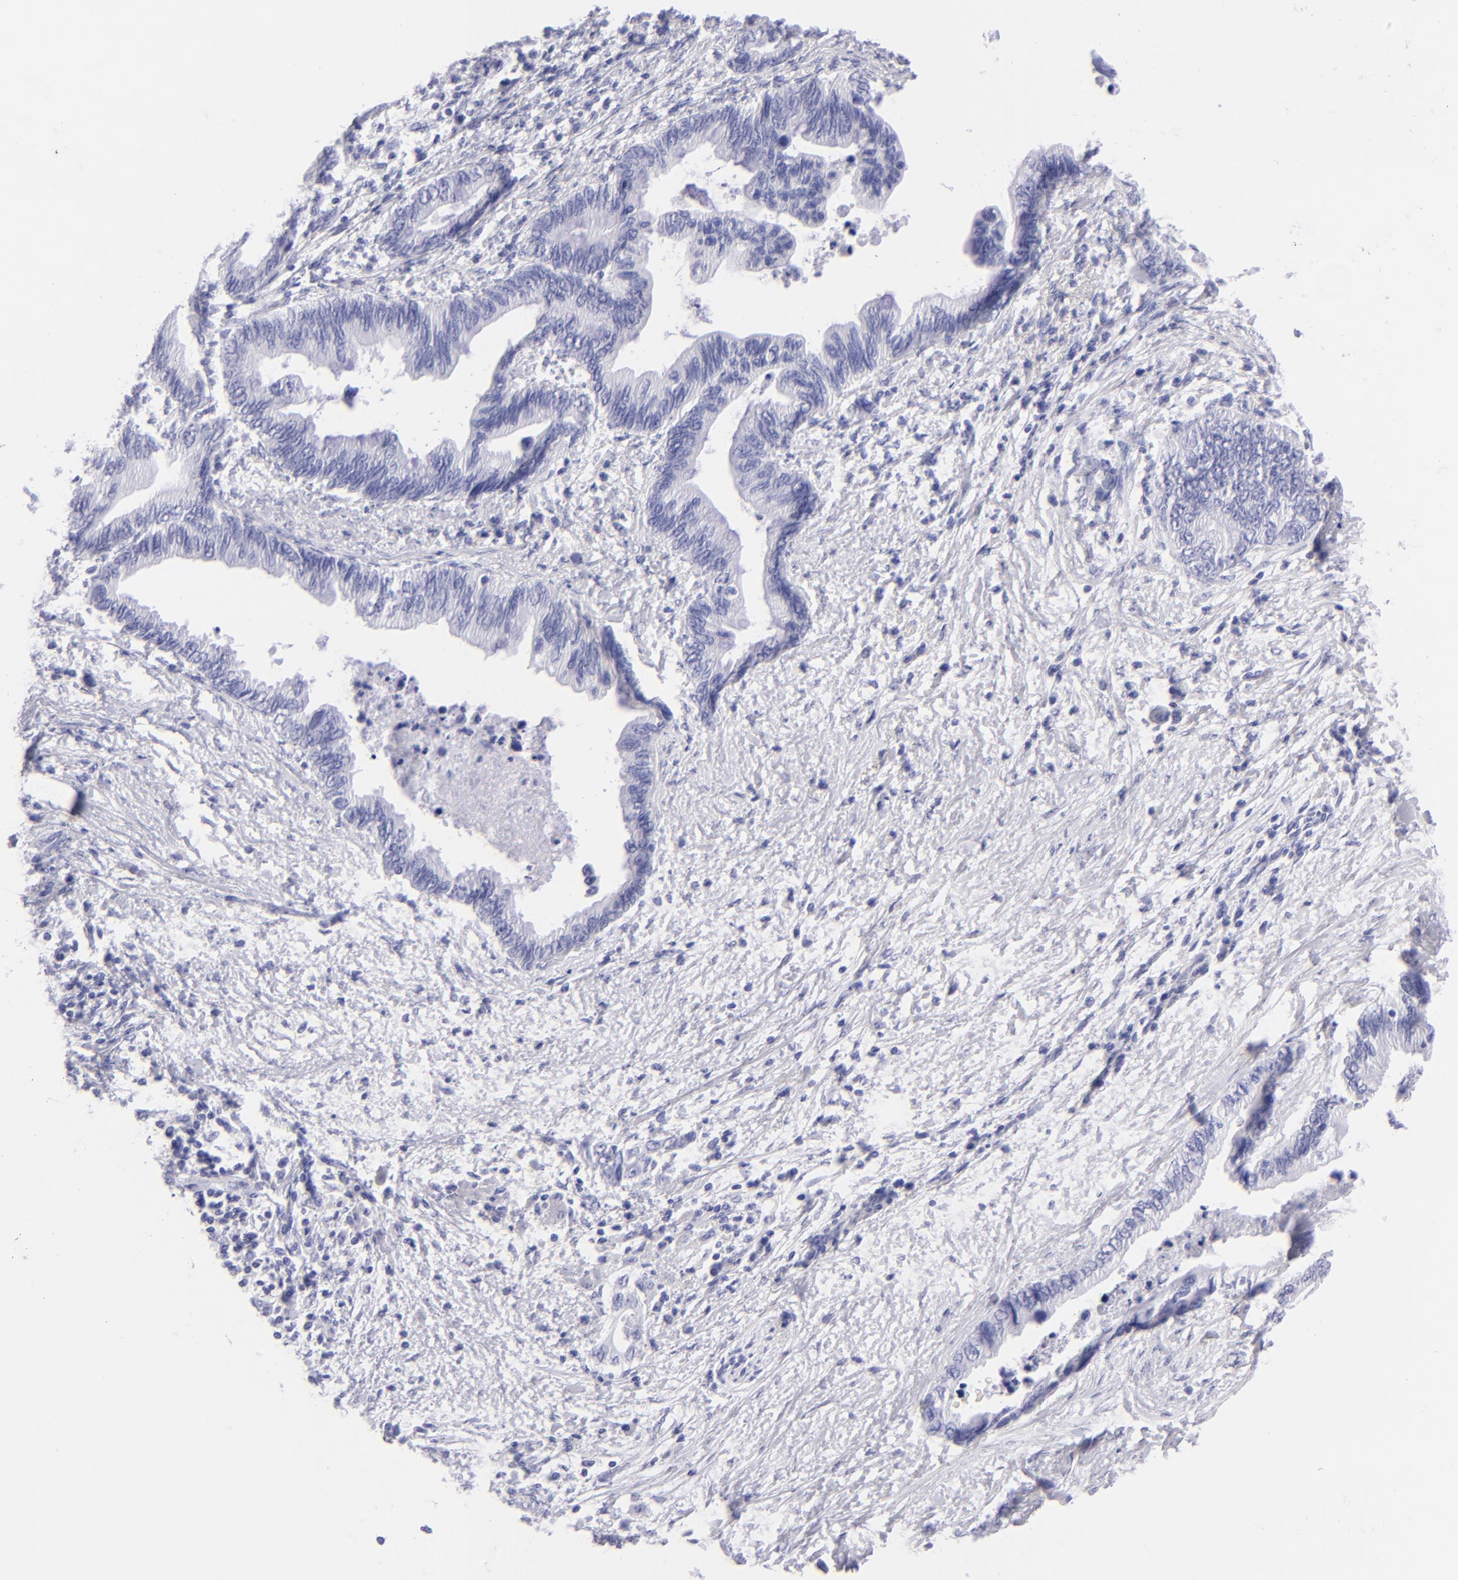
{"staining": {"intensity": "negative", "quantity": "none", "location": "none"}, "tissue": "pancreatic cancer", "cell_type": "Tumor cells", "image_type": "cancer", "snomed": [{"axis": "morphology", "description": "Adenocarcinoma, NOS"}, {"axis": "topography", "description": "Pancreas"}], "caption": "Immunohistochemistry (IHC) of adenocarcinoma (pancreatic) shows no expression in tumor cells. The staining is performed using DAB brown chromogen with nuclei counter-stained in using hematoxylin.", "gene": "SLC1A3", "patient": {"sex": "female", "age": 66}}